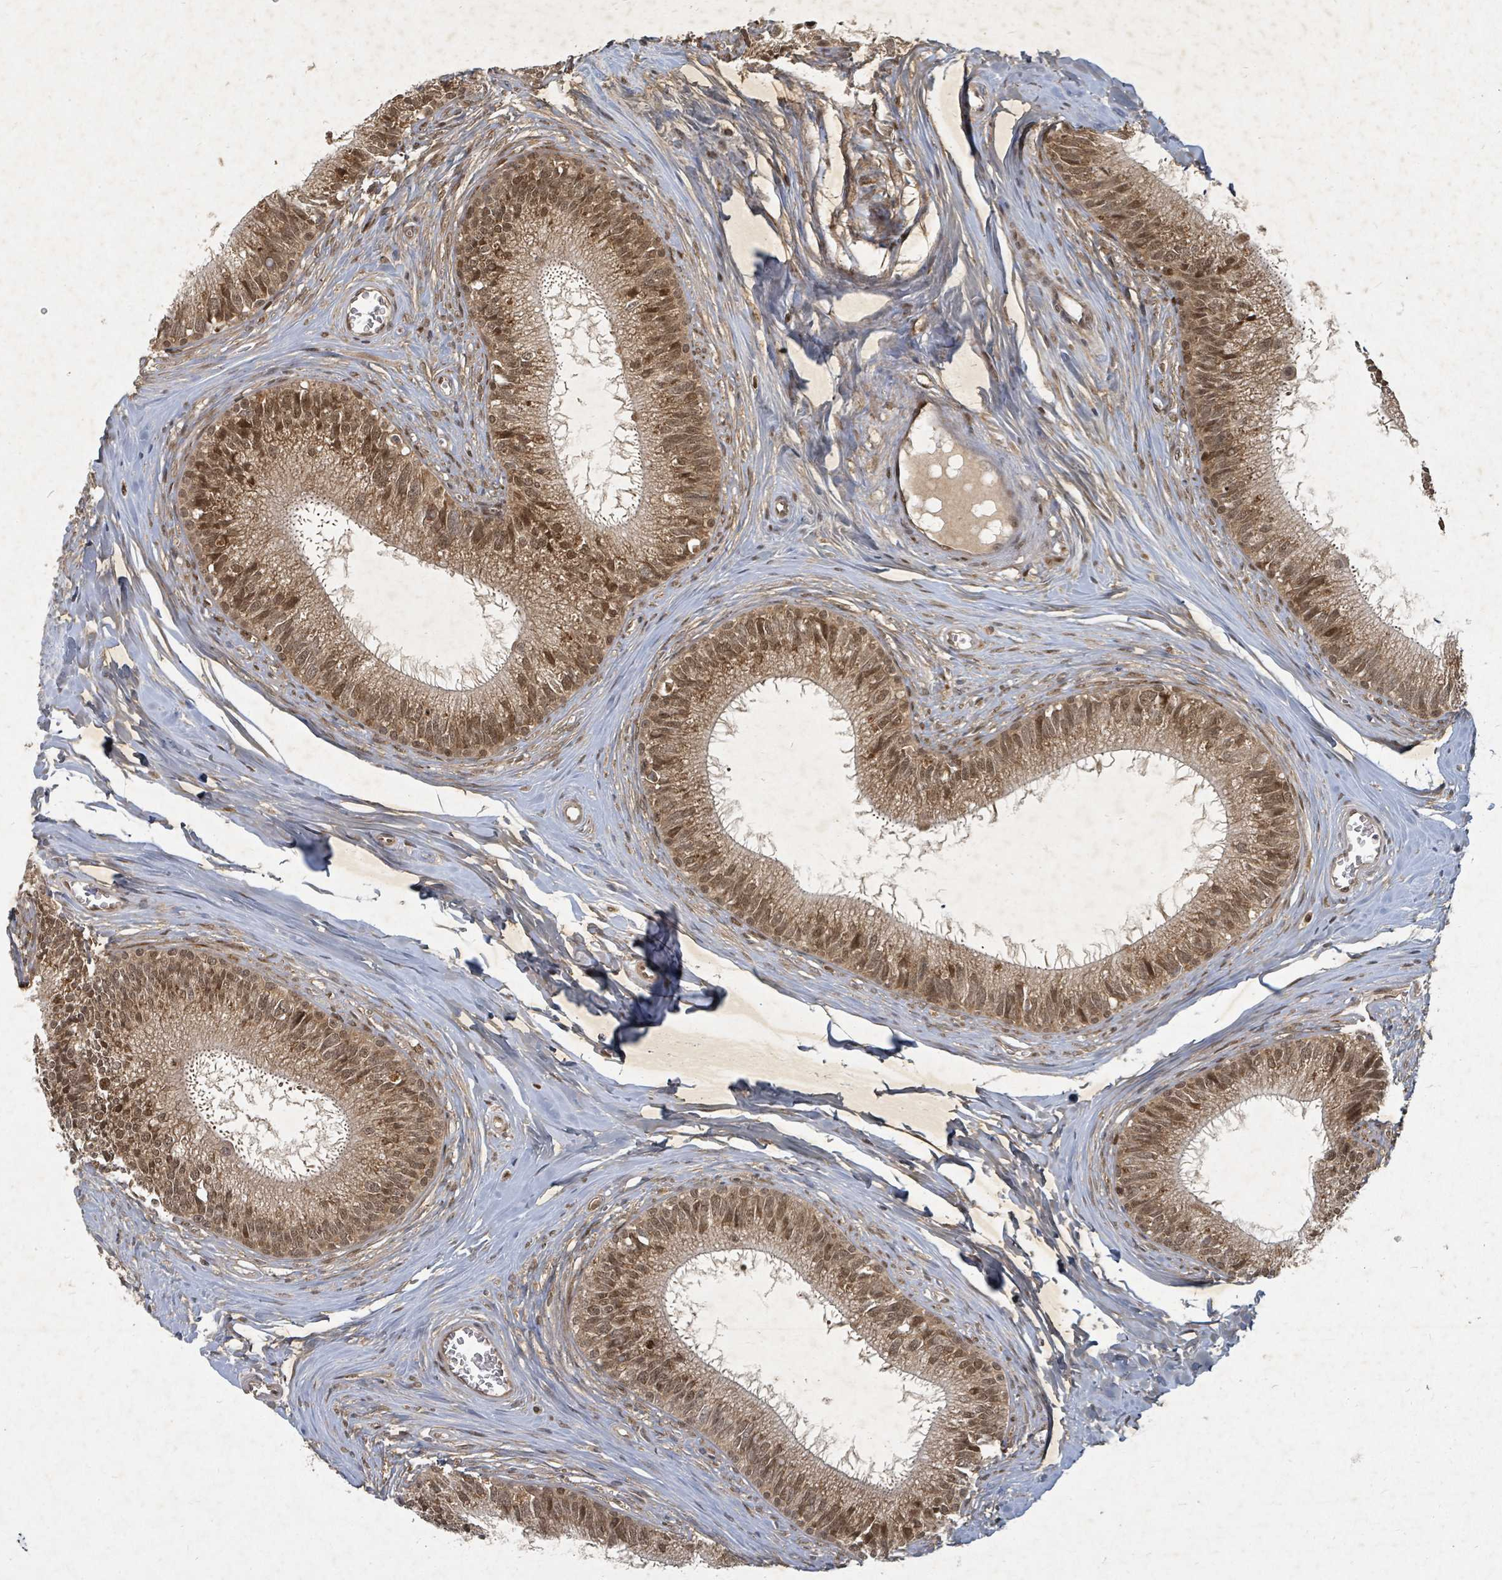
{"staining": {"intensity": "moderate", "quantity": ">75%", "location": "cytoplasmic/membranous,nuclear"}, "tissue": "epididymis", "cell_type": "Glandular cells", "image_type": "normal", "snomed": [{"axis": "morphology", "description": "Normal tissue, NOS"}, {"axis": "topography", "description": "Epididymis"}], "caption": "Glandular cells demonstrate medium levels of moderate cytoplasmic/membranous,nuclear staining in approximately >75% of cells in normal epididymis. (Brightfield microscopy of DAB IHC at high magnification).", "gene": "KDM4E", "patient": {"sex": "male", "age": 33}}